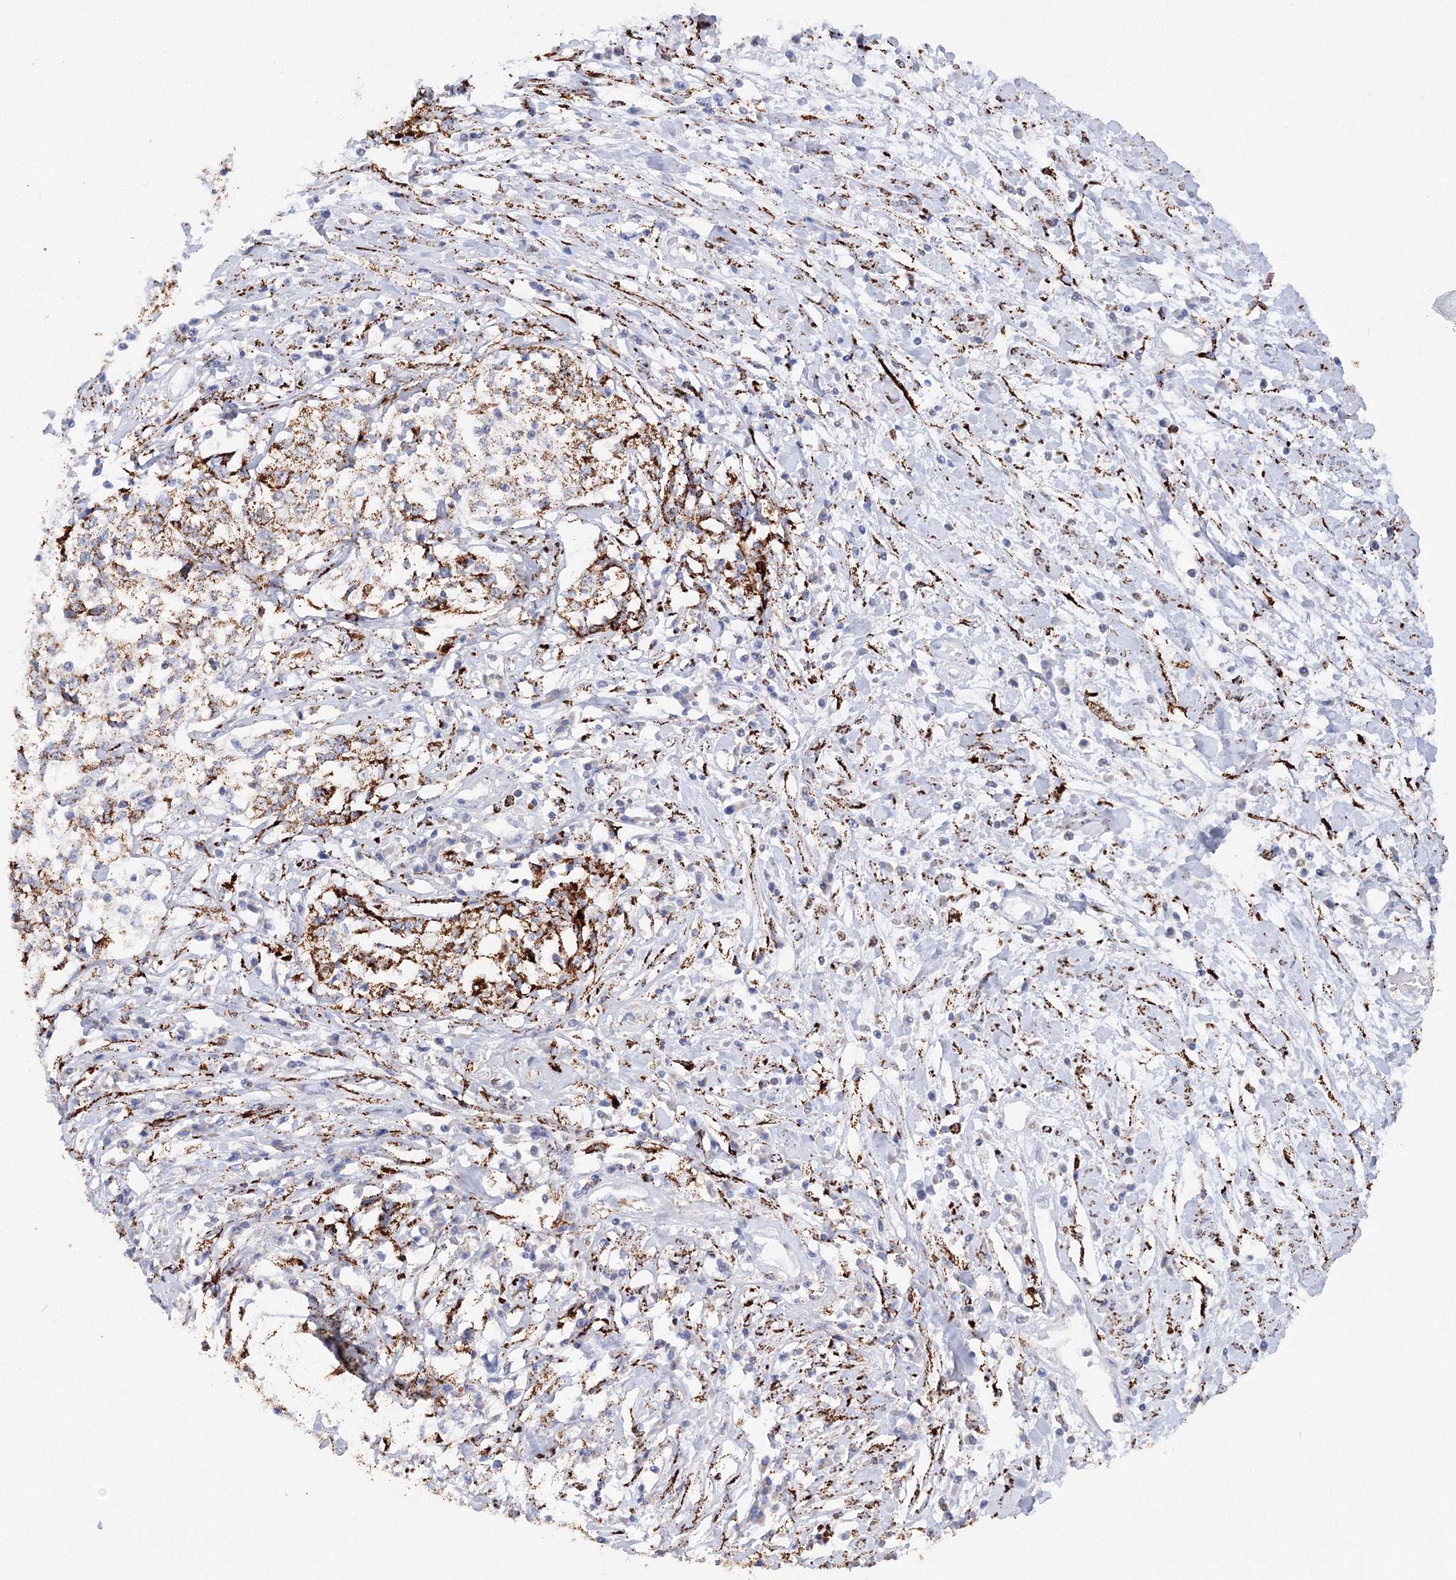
{"staining": {"intensity": "moderate", "quantity": ">75%", "location": "cytoplasmic/membranous"}, "tissue": "cervical cancer", "cell_type": "Tumor cells", "image_type": "cancer", "snomed": [{"axis": "morphology", "description": "Squamous cell carcinoma, NOS"}, {"axis": "topography", "description": "Cervix"}], "caption": "Protein positivity by IHC displays moderate cytoplasmic/membranous expression in approximately >75% of tumor cells in cervical cancer. (Brightfield microscopy of DAB IHC at high magnification).", "gene": "MERTK", "patient": {"sex": "female", "age": 57}}